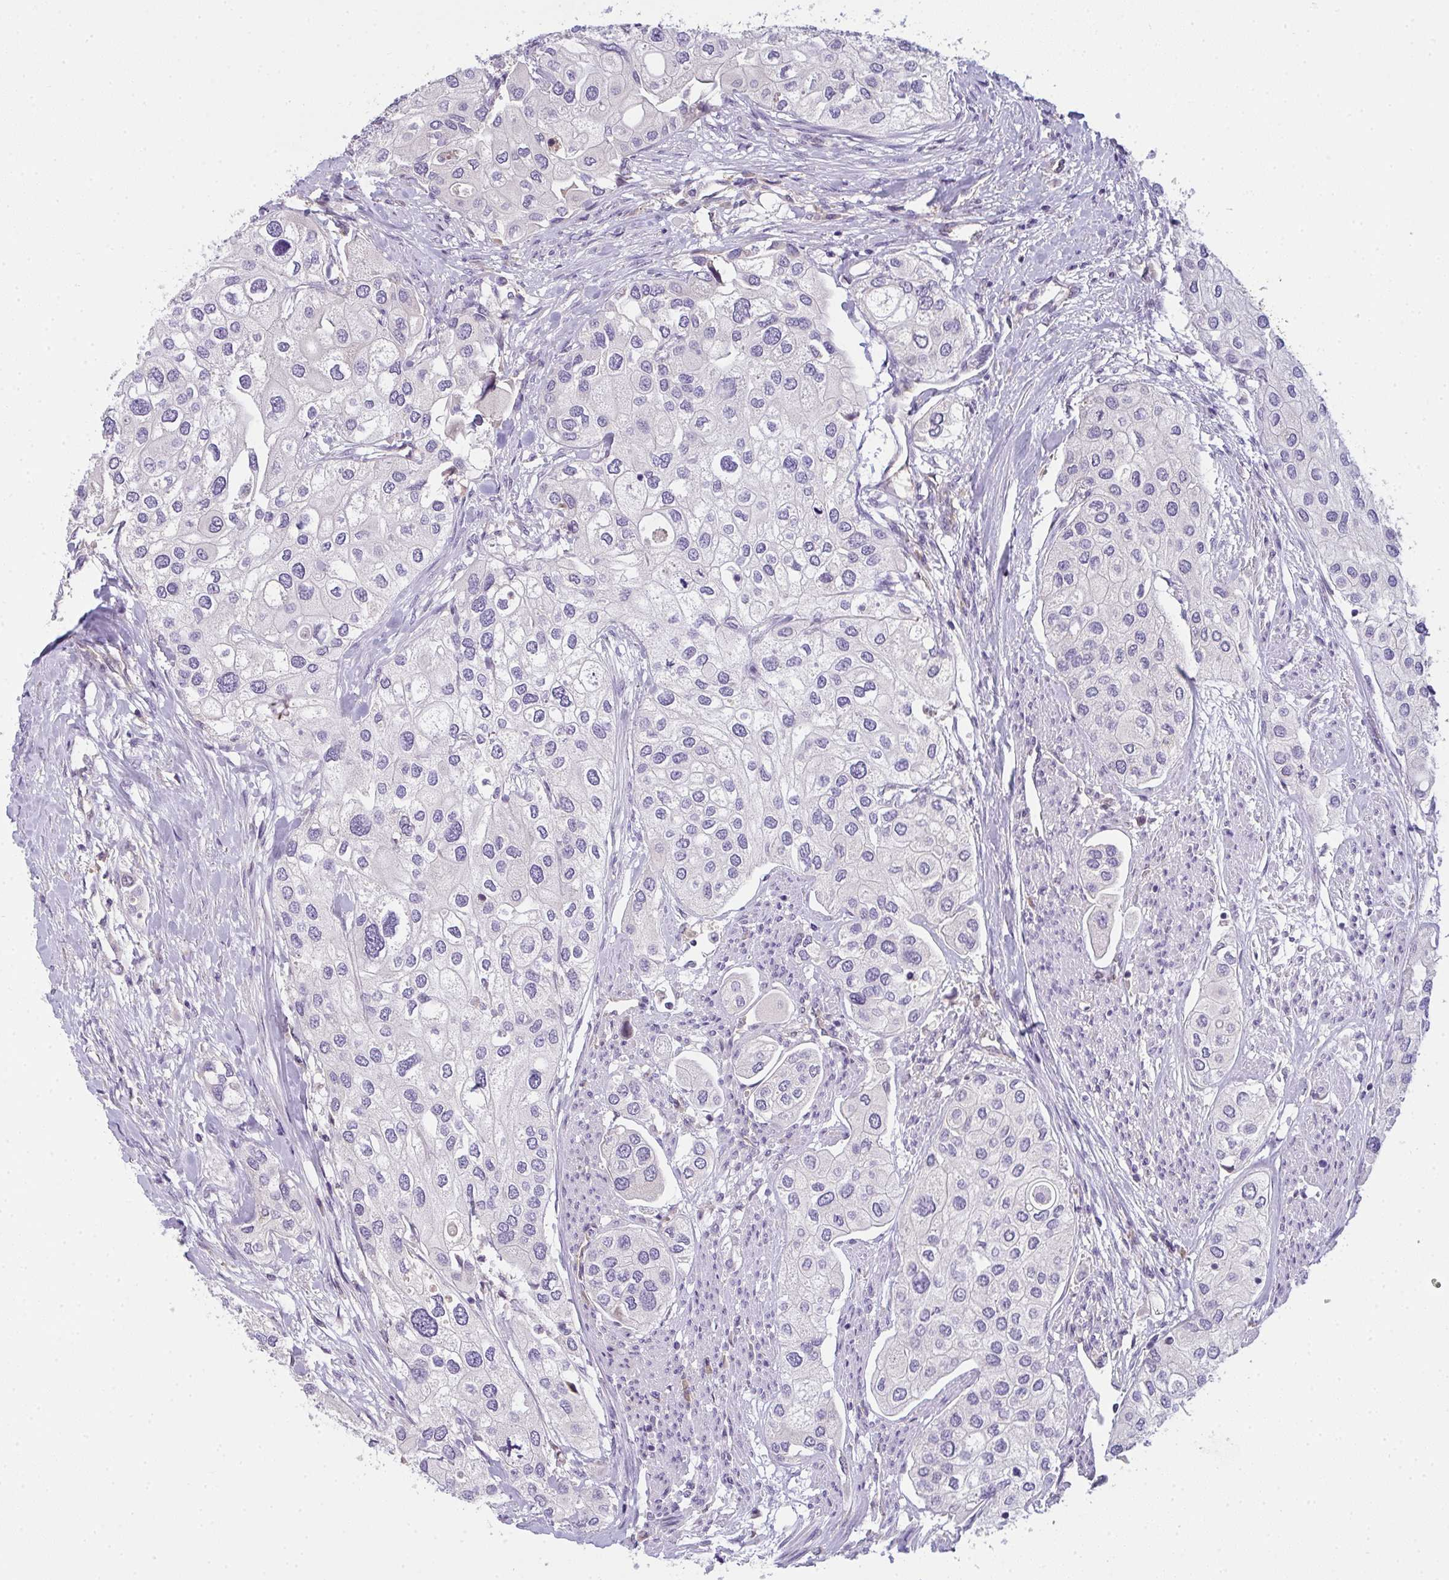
{"staining": {"intensity": "negative", "quantity": "none", "location": "none"}, "tissue": "urothelial cancer", "cell_type": "Tumor cells", "image_type": "cancer", "snomed": [{"axis": "morphology", "description": "Urothelial carcinoma, High grade"}, {"axis": "topography", "description": "Urinary bladder"}], "caption": "Tumor cells show no significant protein positivity in high-grade urothelial carcinoma.", "gene": "COX7B", "patient": {"sex": "male", "age": 64}}